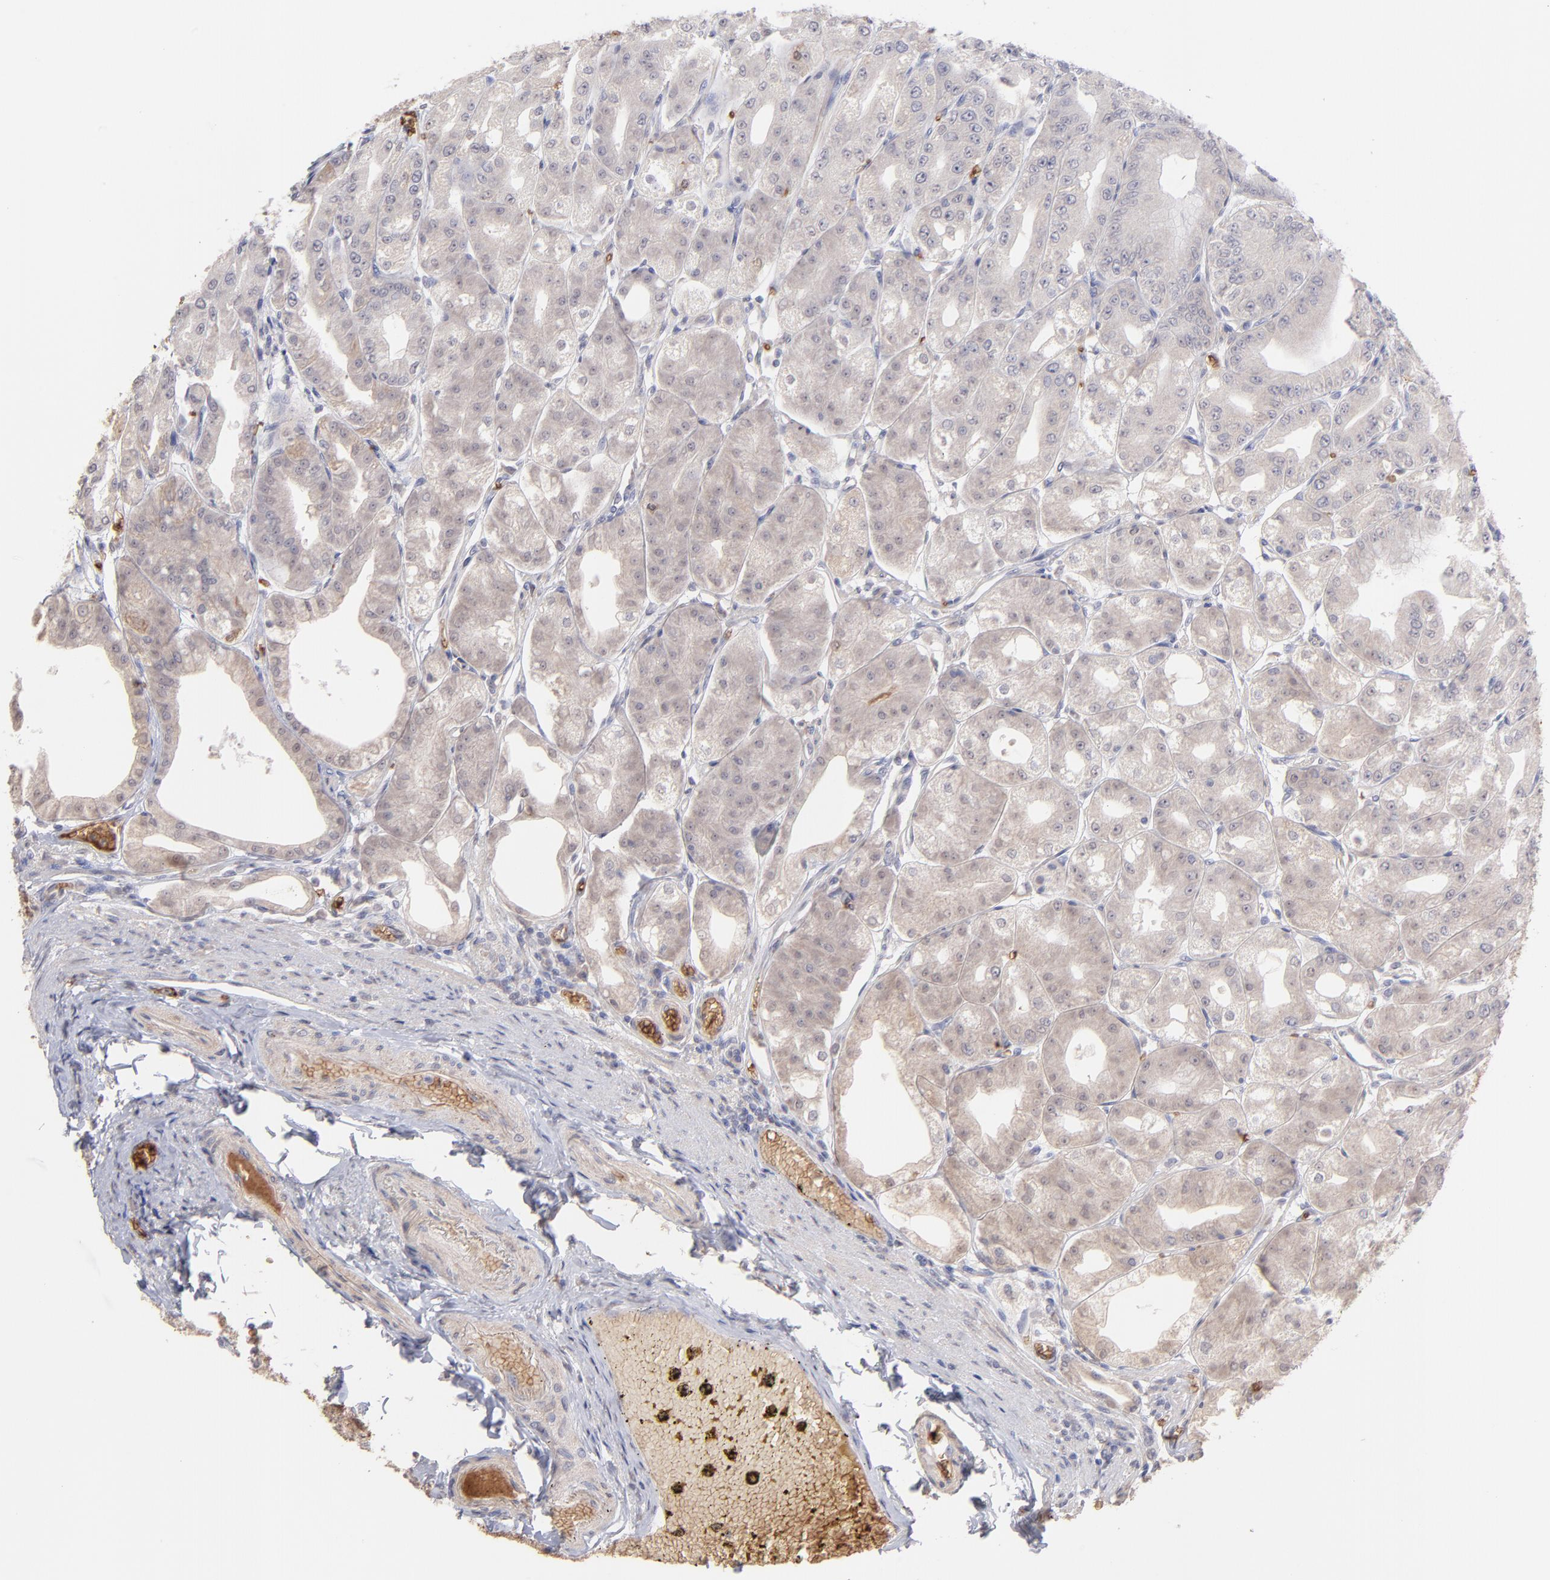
{"staining": {"intensity": "weak", "quantity": ">75%", "location": "cytoplasmic/membranous"}, "tissue": "stomach", "cell_type": "Glandular cells", "image_type": "normal", "snomed": [{"axis": "morphology", "description": "Normal tissue, NOS"}, {"axis": "topography", "description": "Stomach, lower"}], "caption": "A high-resolution photomicrograph shows immunohistochemistry staining of unremarkable stomach, which shows weak cytoplasmic/membranous expression in about >75% of glandular cells. (DAB (3,3'-diaminobenzidine) = brown stain, brightfield microscopy at high magnification).", "gene": "F13B", "patient": {"sex": "male", "age": 71}}